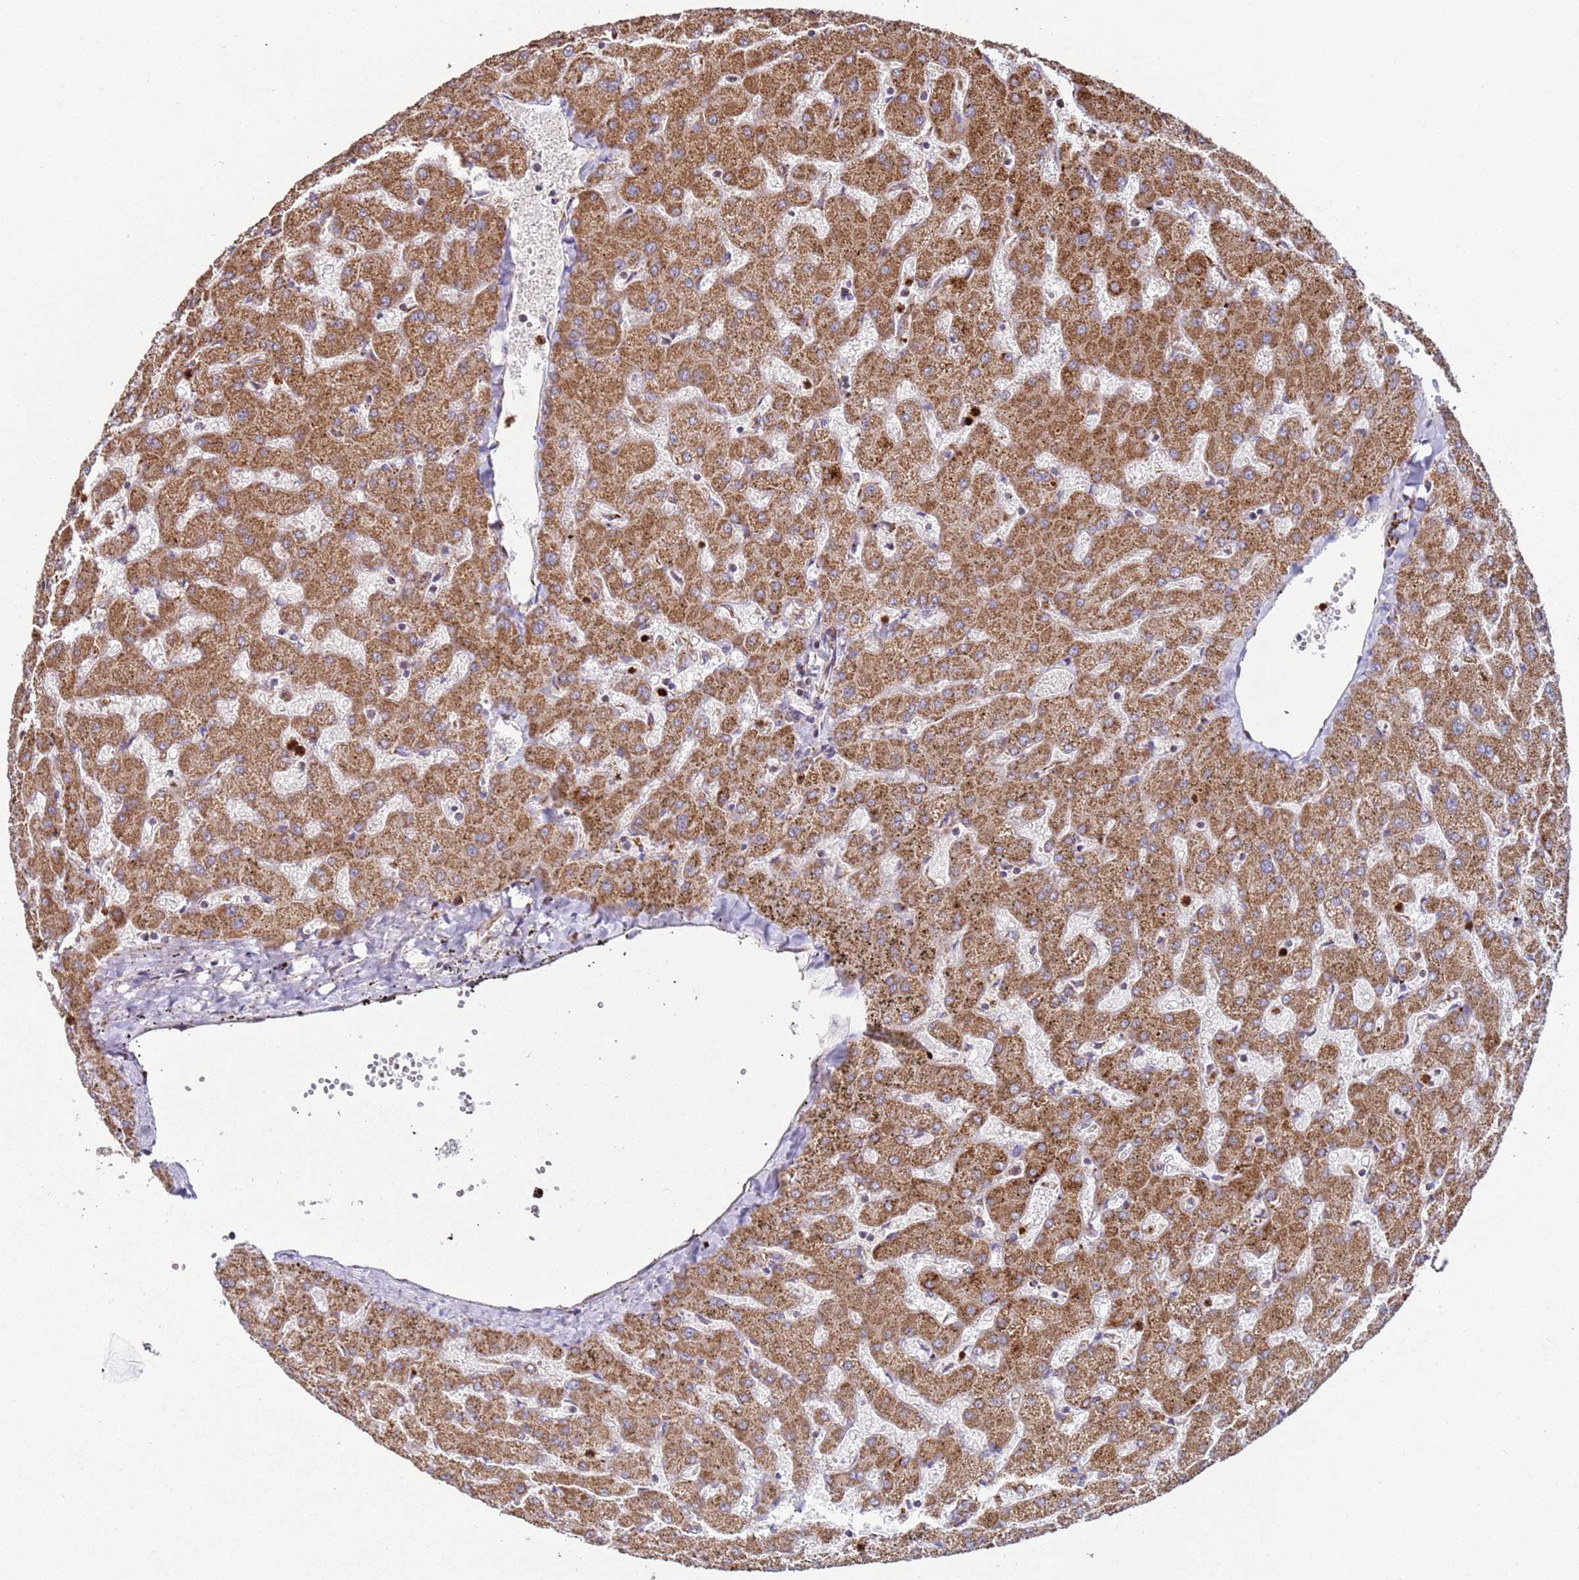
{"staining": {"intensity": "weak", "quantity": ">75%", "location": "cytoplasmic/membranous"}, "tissue": "liver", "cell_type": "Cholangiocytes", "image_type": "normal", "snomed": [{"axis": "morphology", "description": "Normal tissue, NOS"}, {"axis": "topography", "description": "Liver"}], "caption": "A low amount of weak cytoplasmic/membranous expression is identified in approximately >75% of cholangiocytes in normal liver. The staining was performed using DAB to visualize the protein expression in brown, while the nuclei were stained in blue with hematoxylin (Magnification: 20x).", "gene": "FBXO33", "patient": {"sex": "female", "age": 63}}